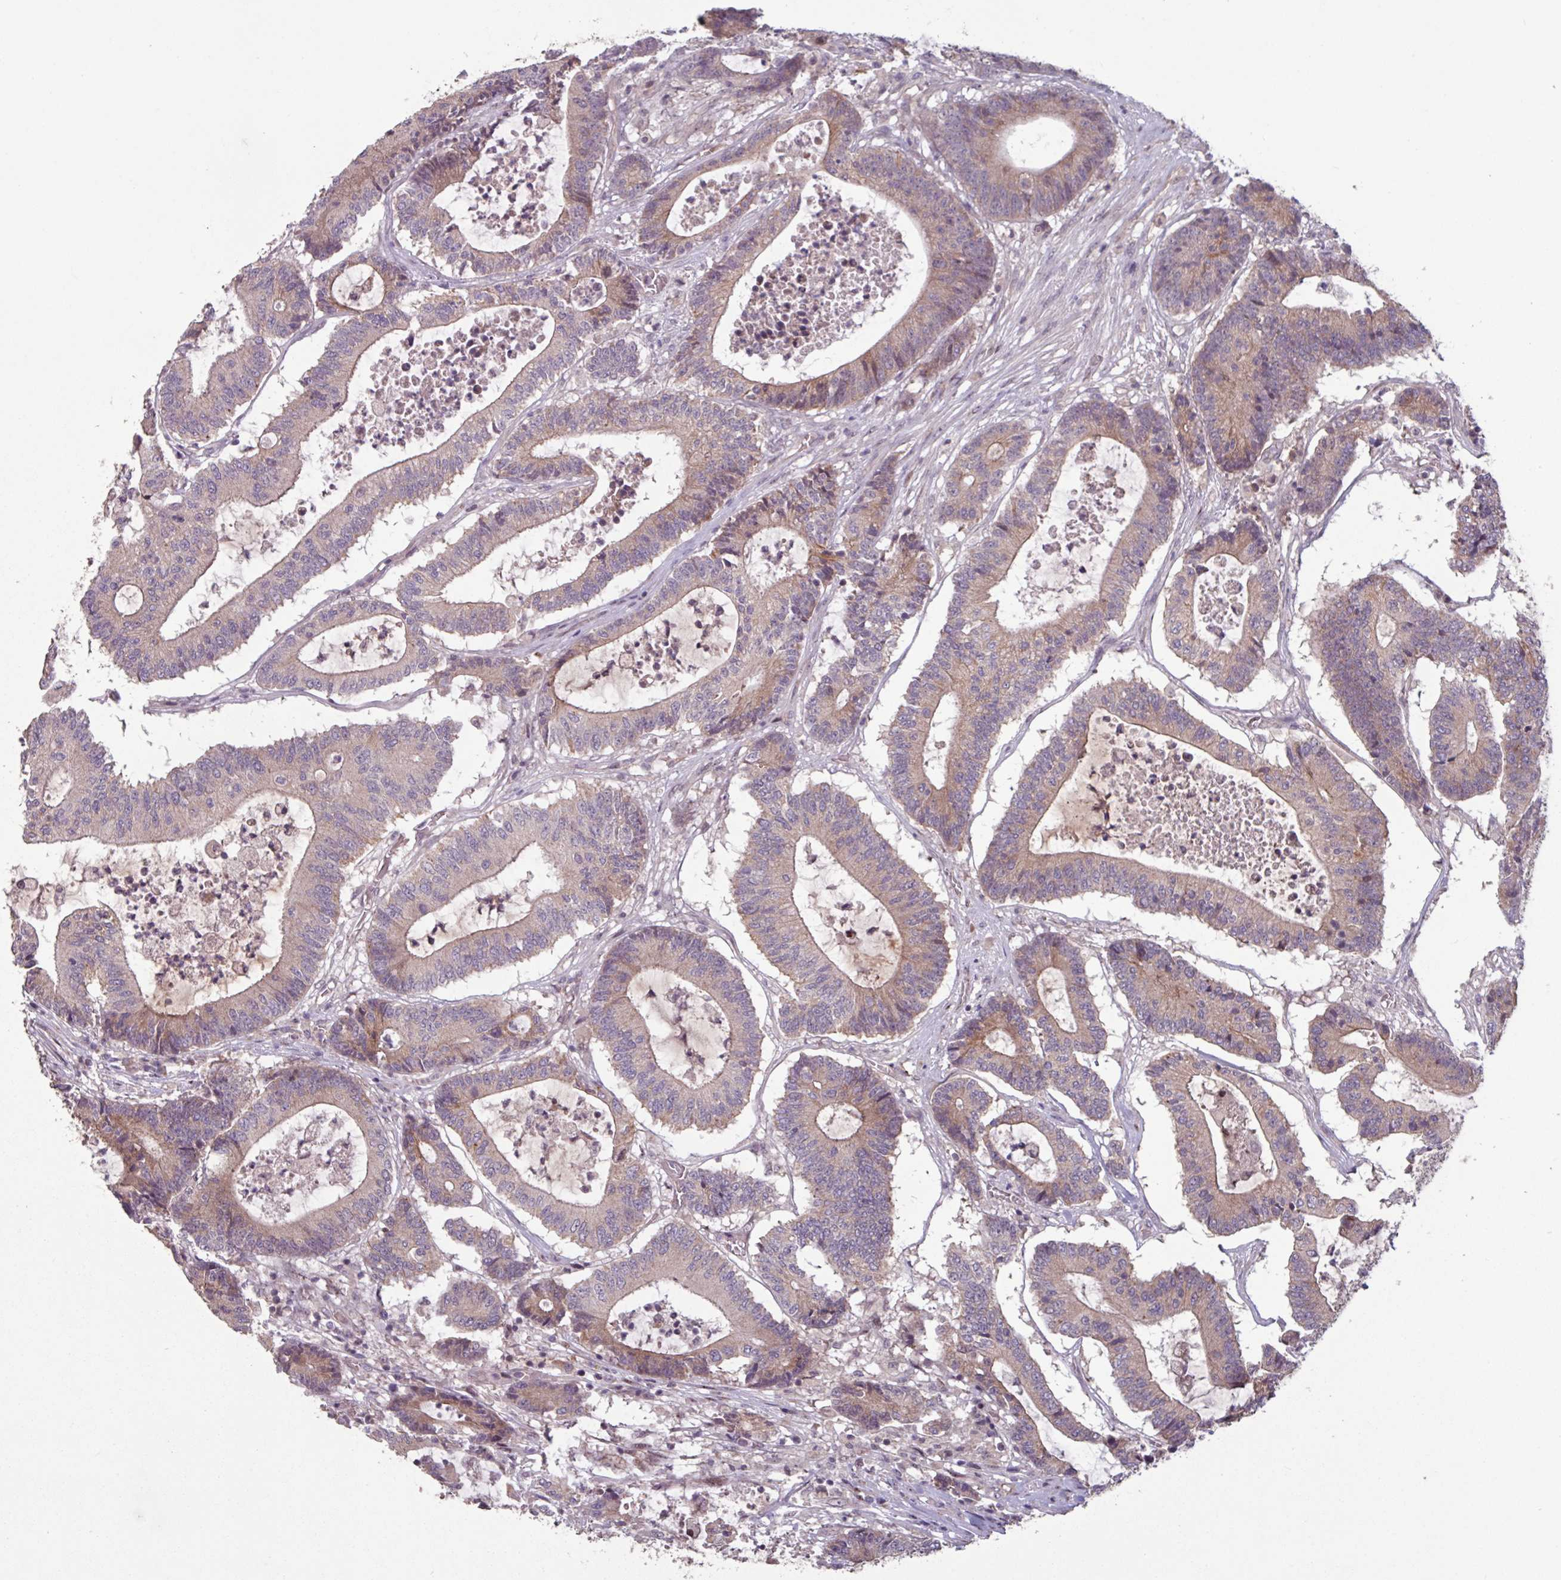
{"staining": {"intensity": "weak", "quantity": "25%-75%", "location": "cytoplasmic/membranous"}, "tissue": "colorectal cancer", "cell_type": "Tumor cells", "image_type": "cancer", "snomed": [{"axis": "morphology", "description": "Adenocarcinoma, NOS"}, {"axis": "topography", "description": "Colon"}], "caption": "DAB (3,3'-diaminobenzidine) immunohistochemical staining of human colorectal adenocarcinoma exhibits weak cytoplasmic/membranous protein positivity in approximately 25%-75% of tumor cells.", "gene": "TMEM88", "patient": {"sex": "female", "age": 84}}